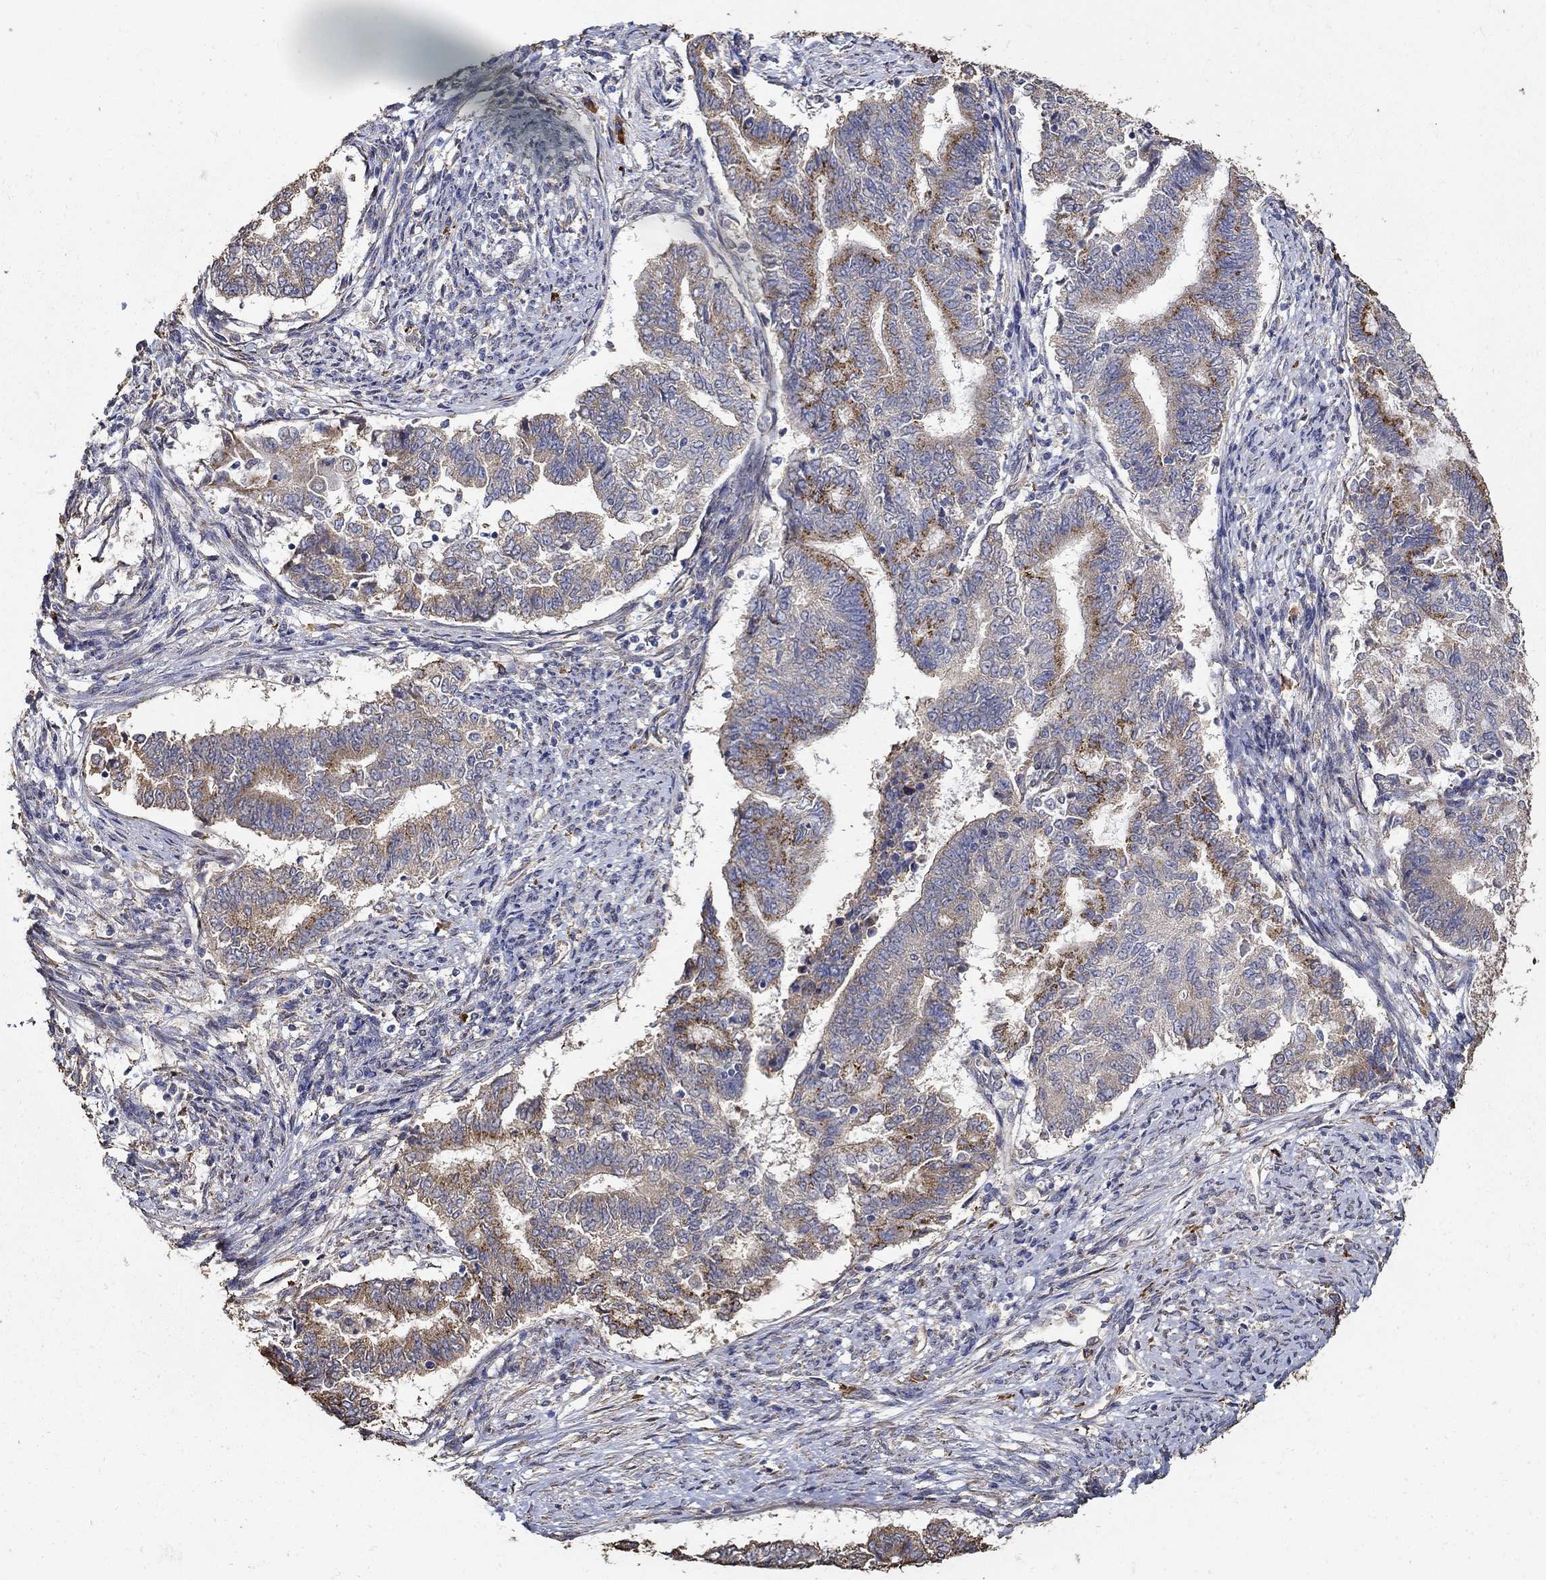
{"staining": {"intensity": "moderate", "quantity": "25%-75%", "location": "cytoplasmic/membranous"}, "tissue": "endometrial cancer", "cell_type": "Tumor cells", "image_type": "cancer", "snomed": [{"axis": "morphology", "description": "Adenocarcinoma, NOS"}, {"axis": "topography", "description": "Endometrium"}], "caption": "An image of human endometrial adenocarcinoma stained for a protein reveals moderate cytoplasmic/membranous brown staining in tumor cells.", "gene": "EMILIN3", "patient": {"sex": "female", "age": 65}}